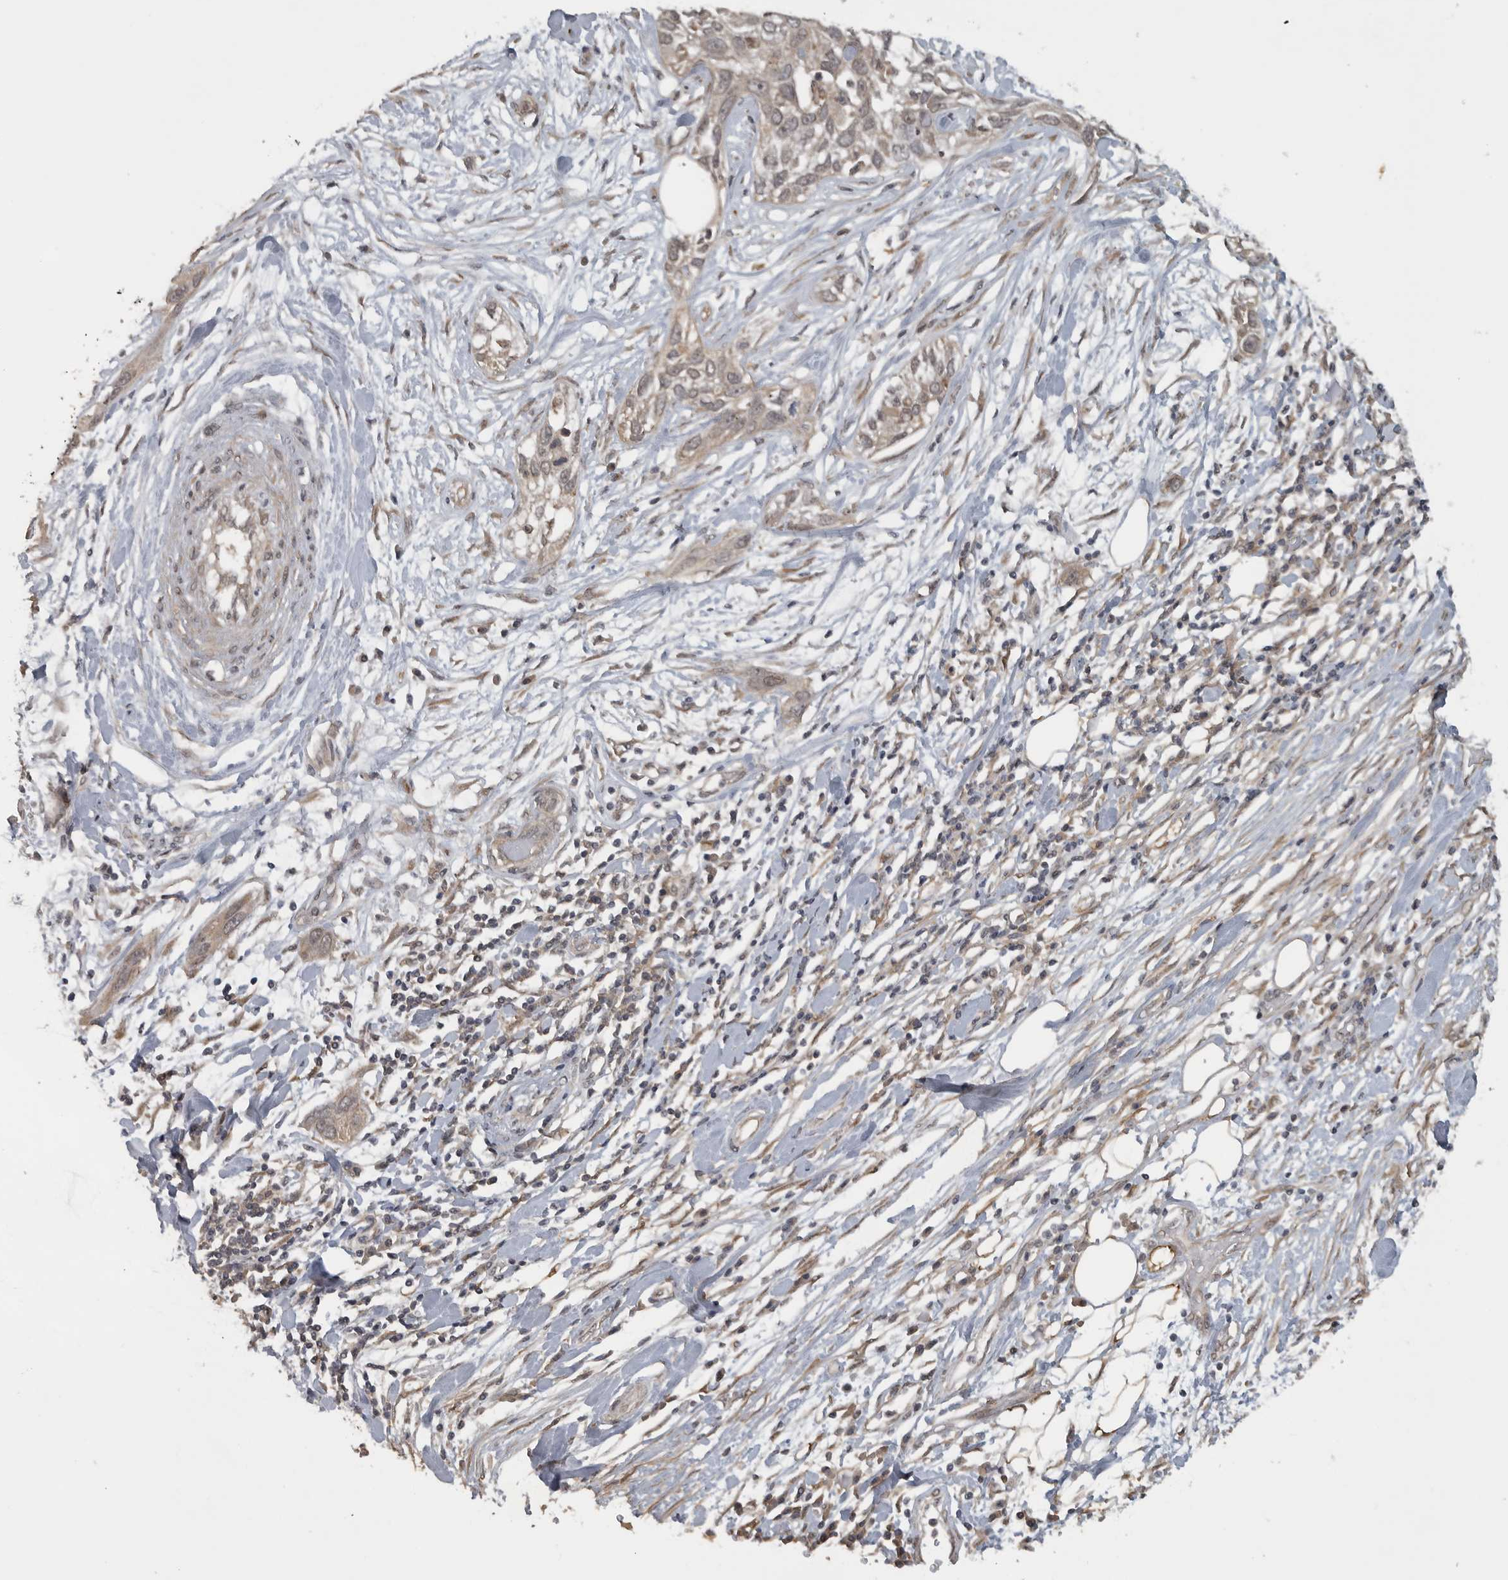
{"staining": {"intensity": "weak", "quantity": ">75%", "location": "cytoplasmic/membranous"}, "tissue": "pancreatic cancer", "cell_type": "Tumor cells", "image_type": "cancer", "snomed": [{"axis": "morphology", "description": "Adenocarcinoma, NOS"}, {"axis": "topography", "description": "Pancreas"}], "caption": "This is an image of IHC staining of pancreatic cancer (adenocarcinoma), which shows weak staining in the cytoplasmic/membranous of tumor cells.", "gene": "LLGL1", "patient": {"sex": "female", "age": 60}}